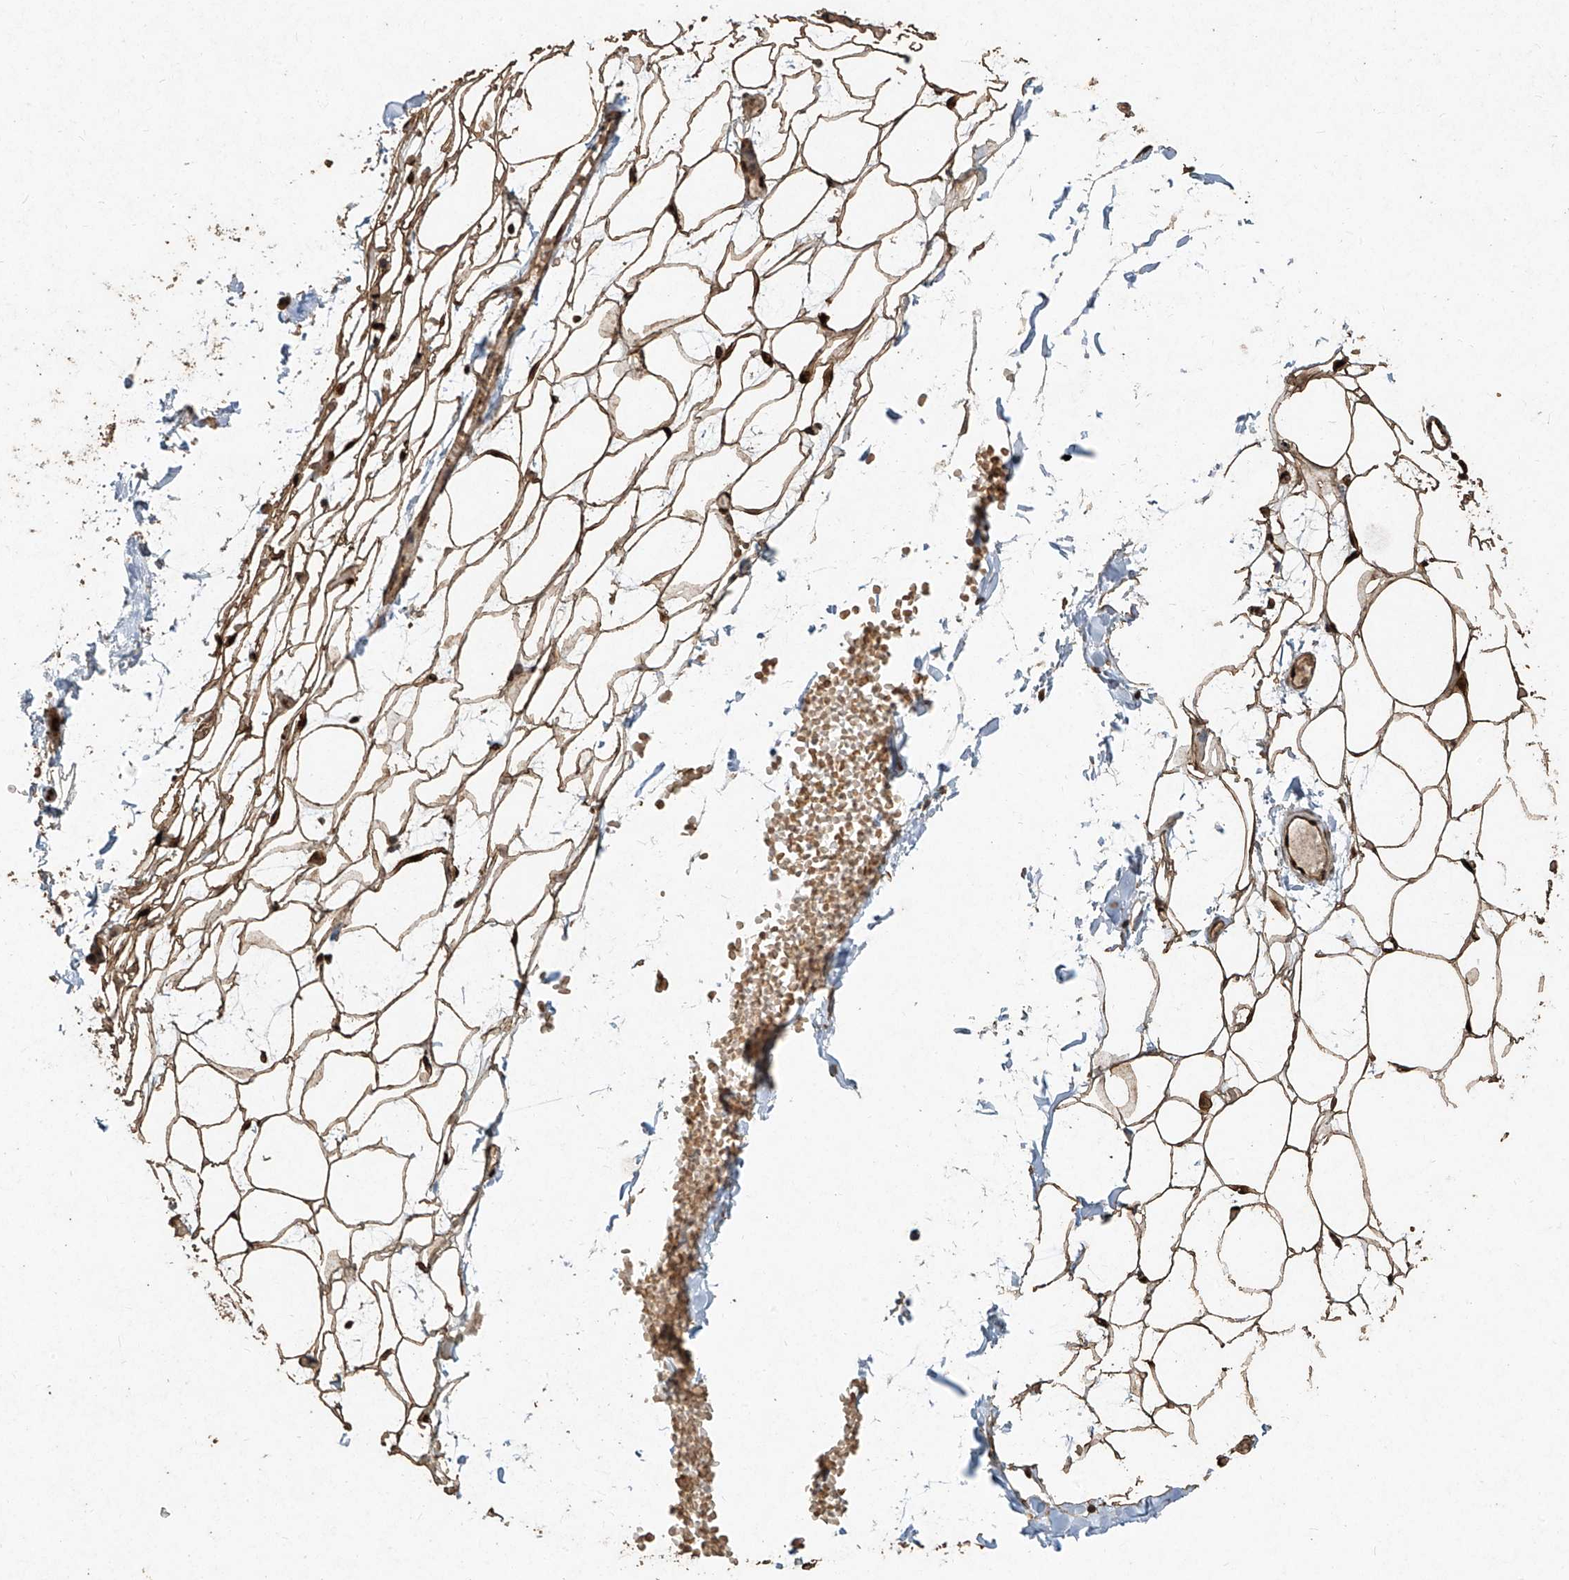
{"staining": {"intensity": "moderate", "quantity": ">75%", "location": "cytoplasmic/membranous,nuclear"}, "tissue": "adipose tissue", "cell_type": "Adipocytes", "image_type": "normal", "snomed": [{"axis": "morphology", "description": "Normal tissue, NOS"}, {"axis": "topography", "description": "Breast"}], "caption": "Adipose tissue stained with DAB (3,3'-diaminobenzidine) immunohistochemistry (IHC) displays medium levels of moderate cytoplasmic/membranous,nuclear positivity in about >75% of adipocytes. The protein is shown in brown color, while the nuclei are stained blue.", "gene": "ERBB3", "patient": {"sex": "female", "age": 23}}